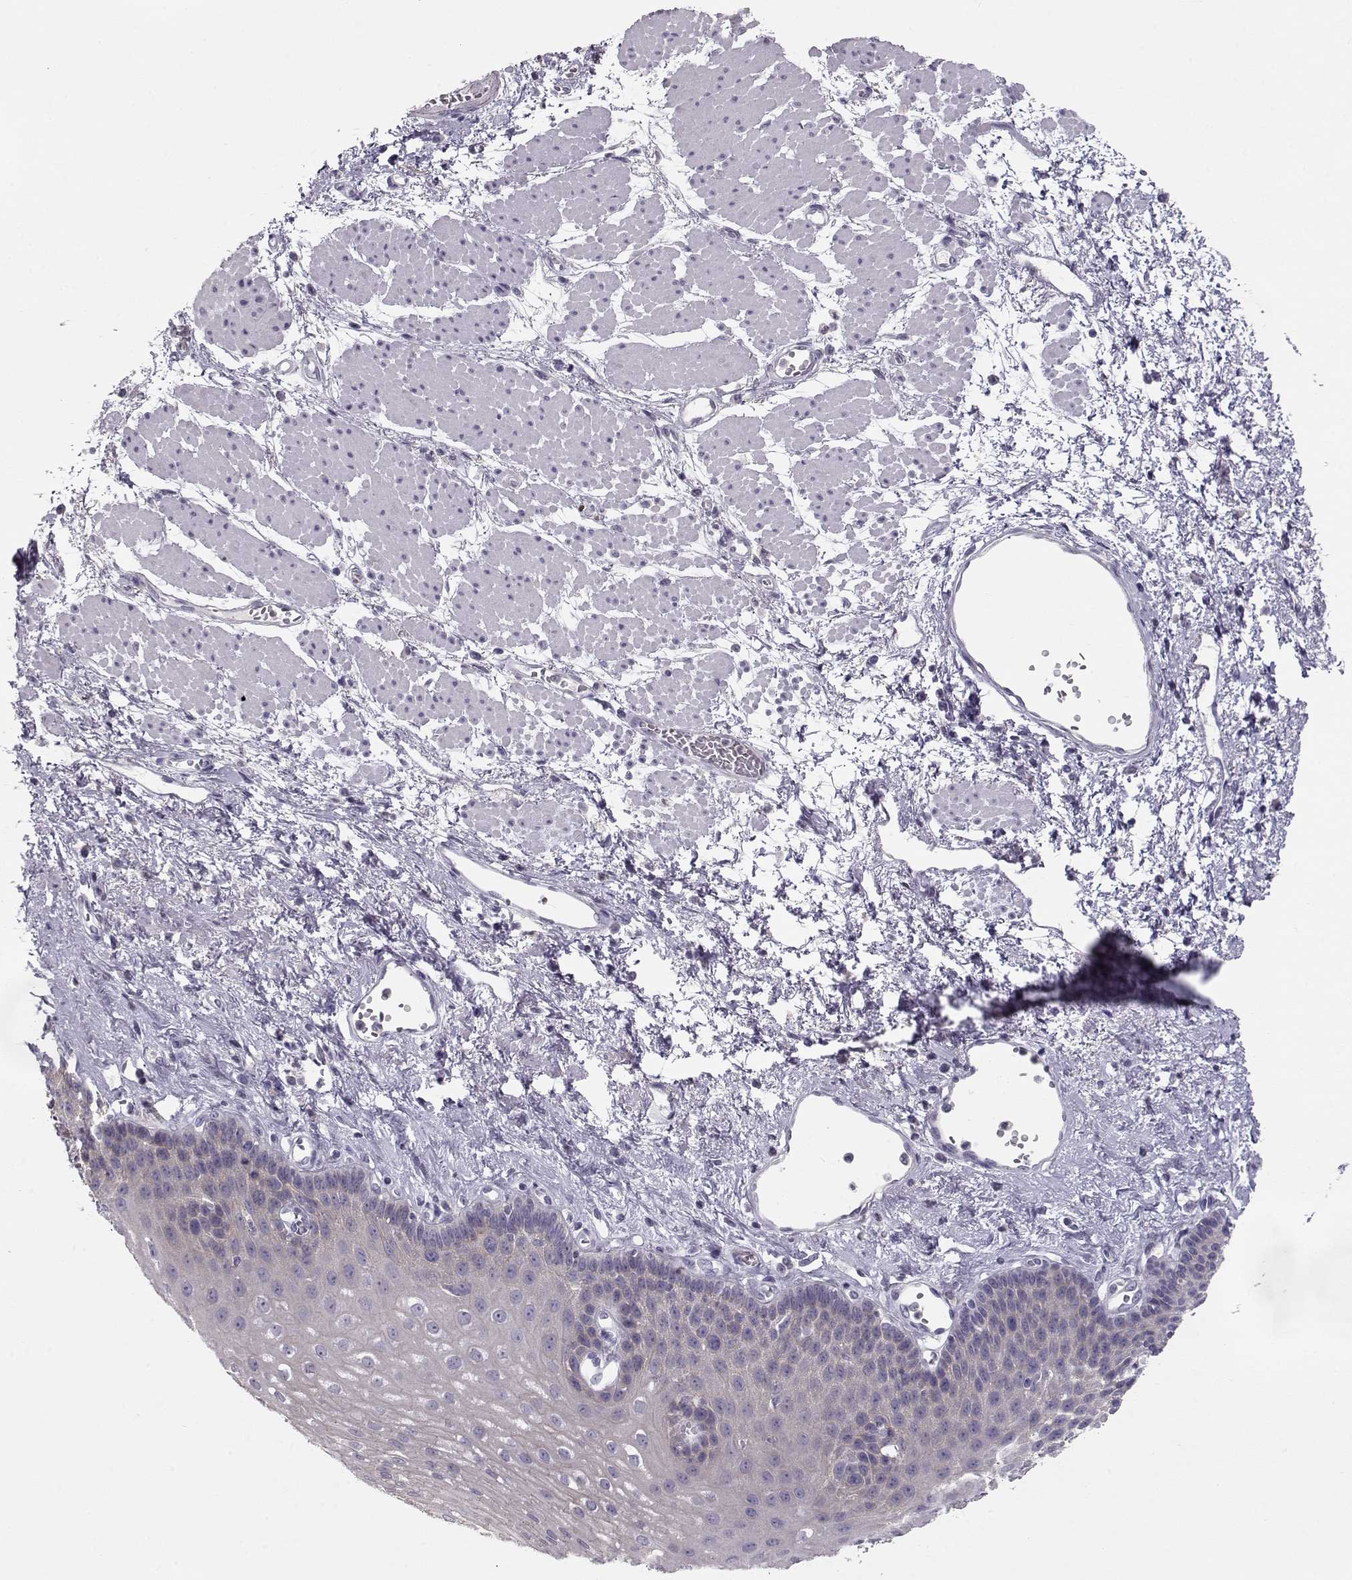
{"staining": {"intensity": "negative", "quantity": "none", "location": "none"}, "tissue": "esophagus", "cell_type": "Squamous epithelial cells", "image_type": "normal", "snomed": [{"axis": "morphology", "description": "Normal tissue, NOS"}, {"axis": "topography", "description": "Esophagus"}], "caption": "Squamous epithelial cells show no significant protein positivity in unremarkable esophagus.", "gene": "GRK1", "patient": {"sex": "female", "age": 62}}